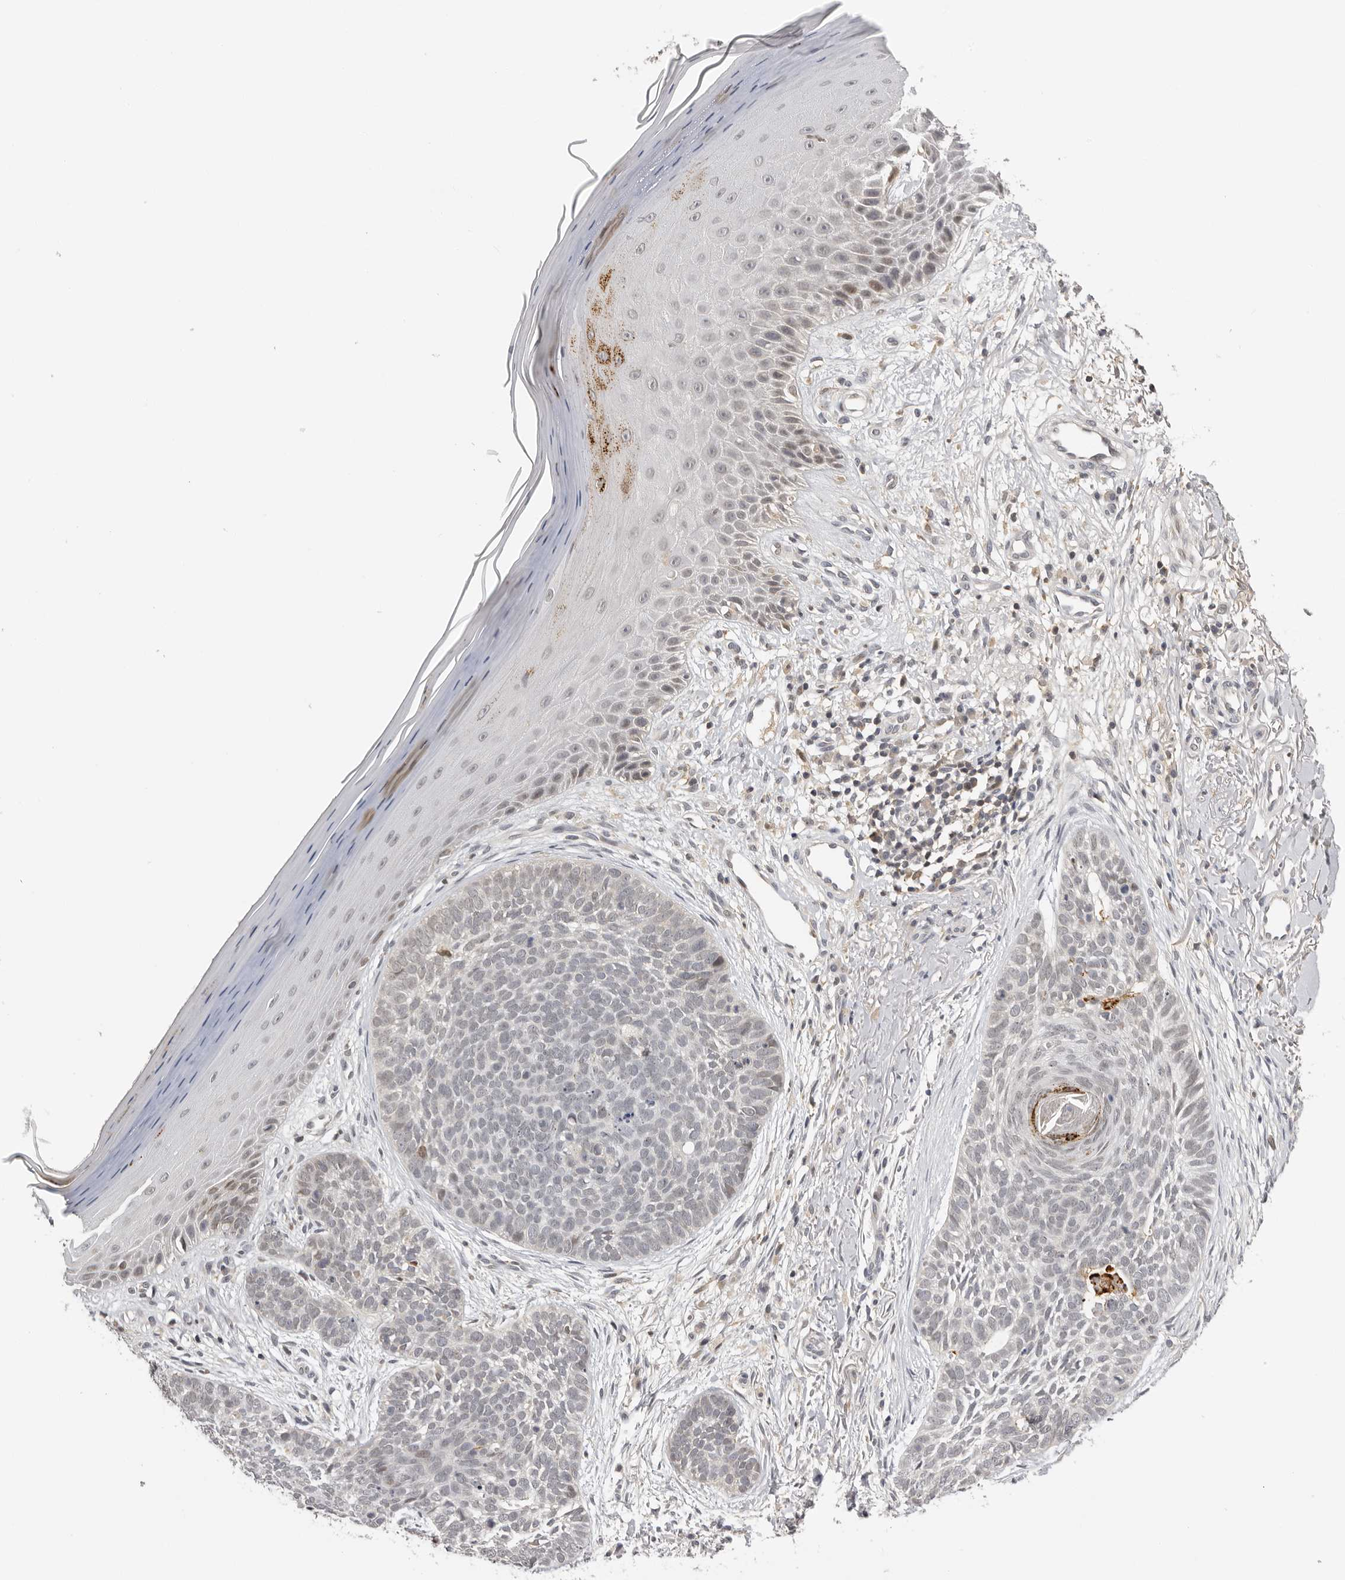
{"staining": {"intensity": "negative", "quantity": "none", "location": "none"}, "tissue": "skin cancer", "cell_type": "Tumor cells", "image_type": "cancer", "snomed": [{"axis": "morphology", "description": "Normal tissue, NOS"}, {"axis": "morphology", "description": "Basal cell carcinoma"}, {"axis": "topography", "description": "Skin"}], "caption": "A photomicrograph of skin cancer stained for a protein displays no brown staining in tumor cells.", "gene": "KIF2B", "patient": {"sex": "male", "age": 67}}